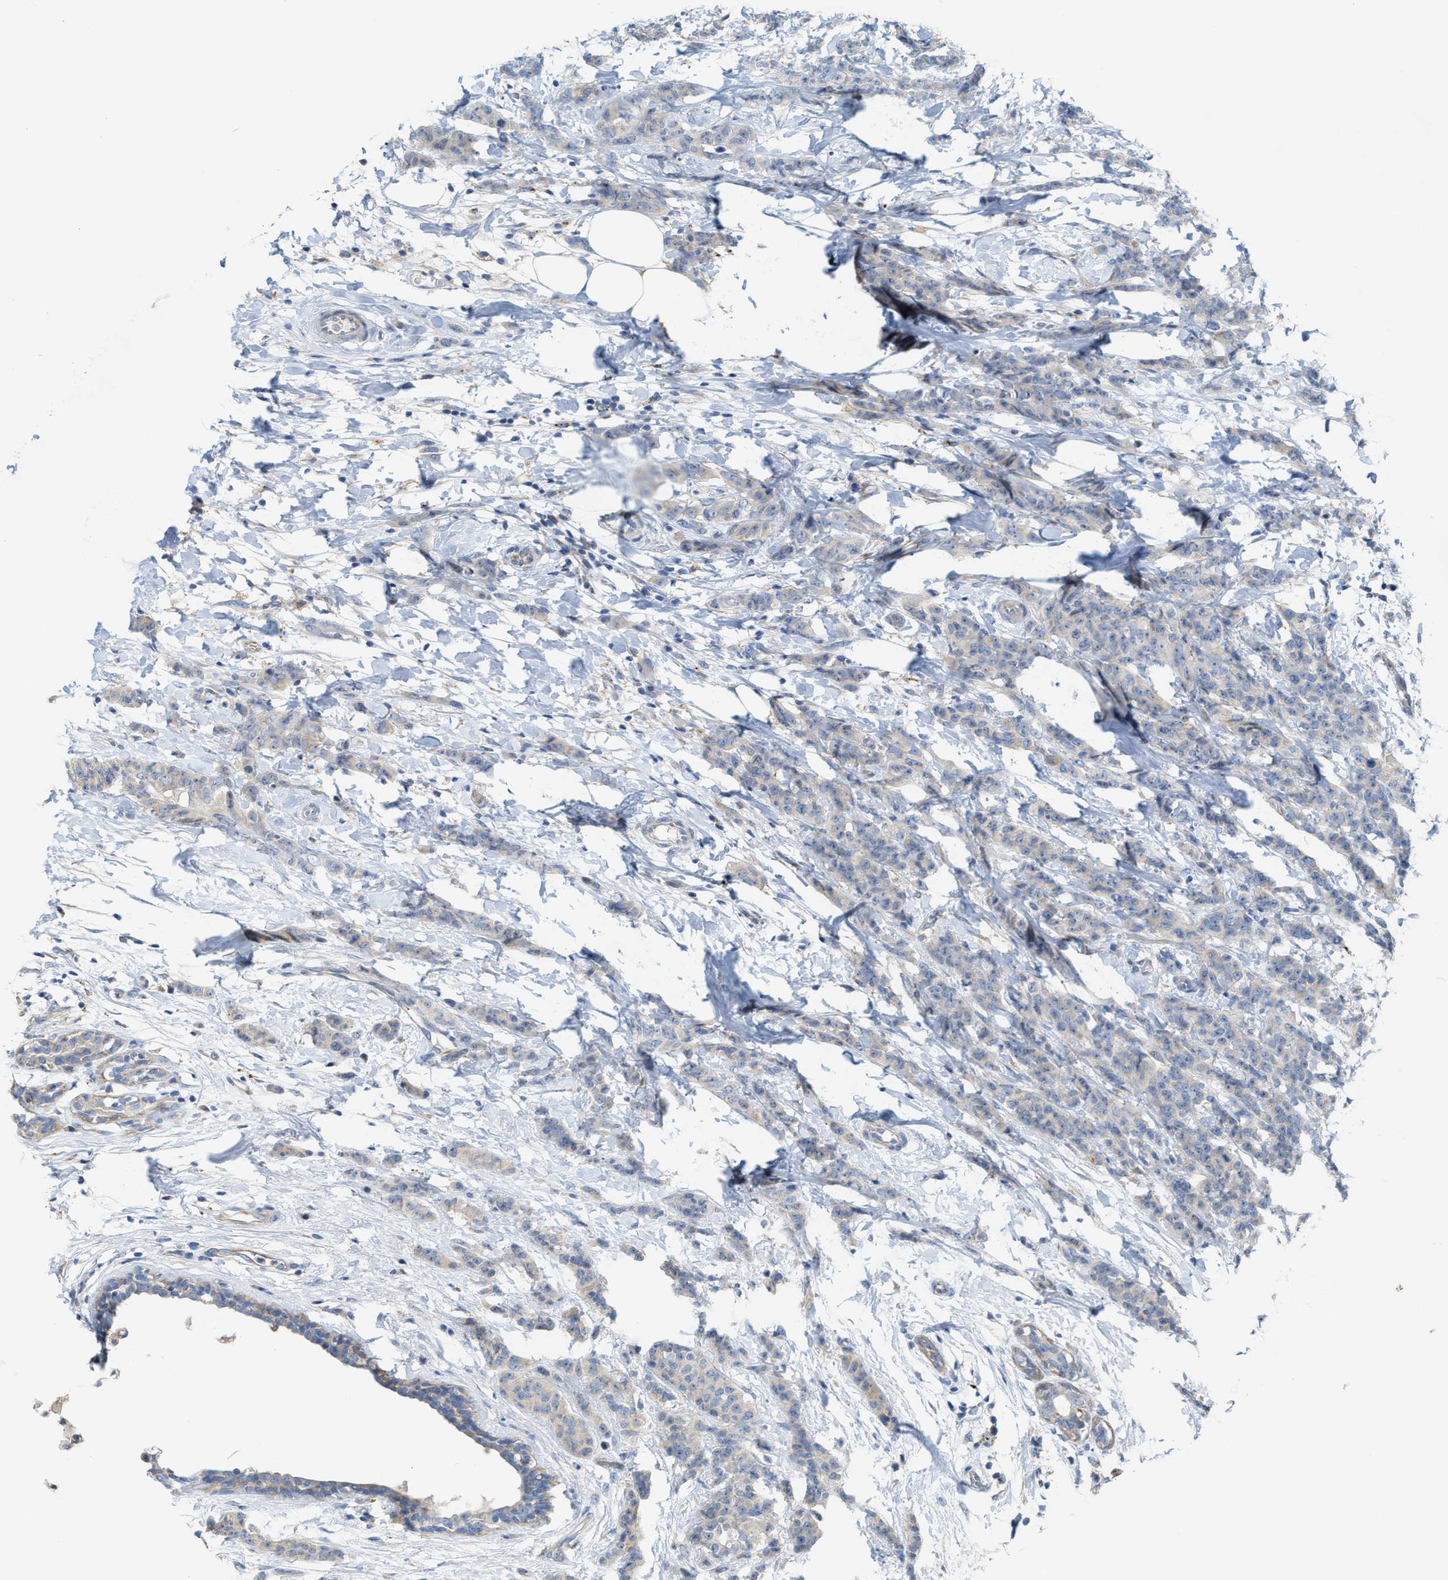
{"staining": {"intensity": "negative", "quantity": "none", "location": "none"}, "tissue": "breast cancer", "cell_type": "Tumor cells", "image_type": "cancer", "snomed": [{"axis": "morphology", "description": "Normal tissue, NOS"}, {"axis": "morphology", "description": "Duct carcinoma"}, {"axis": "topography", "description": "Breast"}], "caption": "Immunohistochemical staining of human breast cancer displays no significant positivity in tumor cells.", "gene": "KLHDC10", "patient": {"sex": "female", "age": 40}}